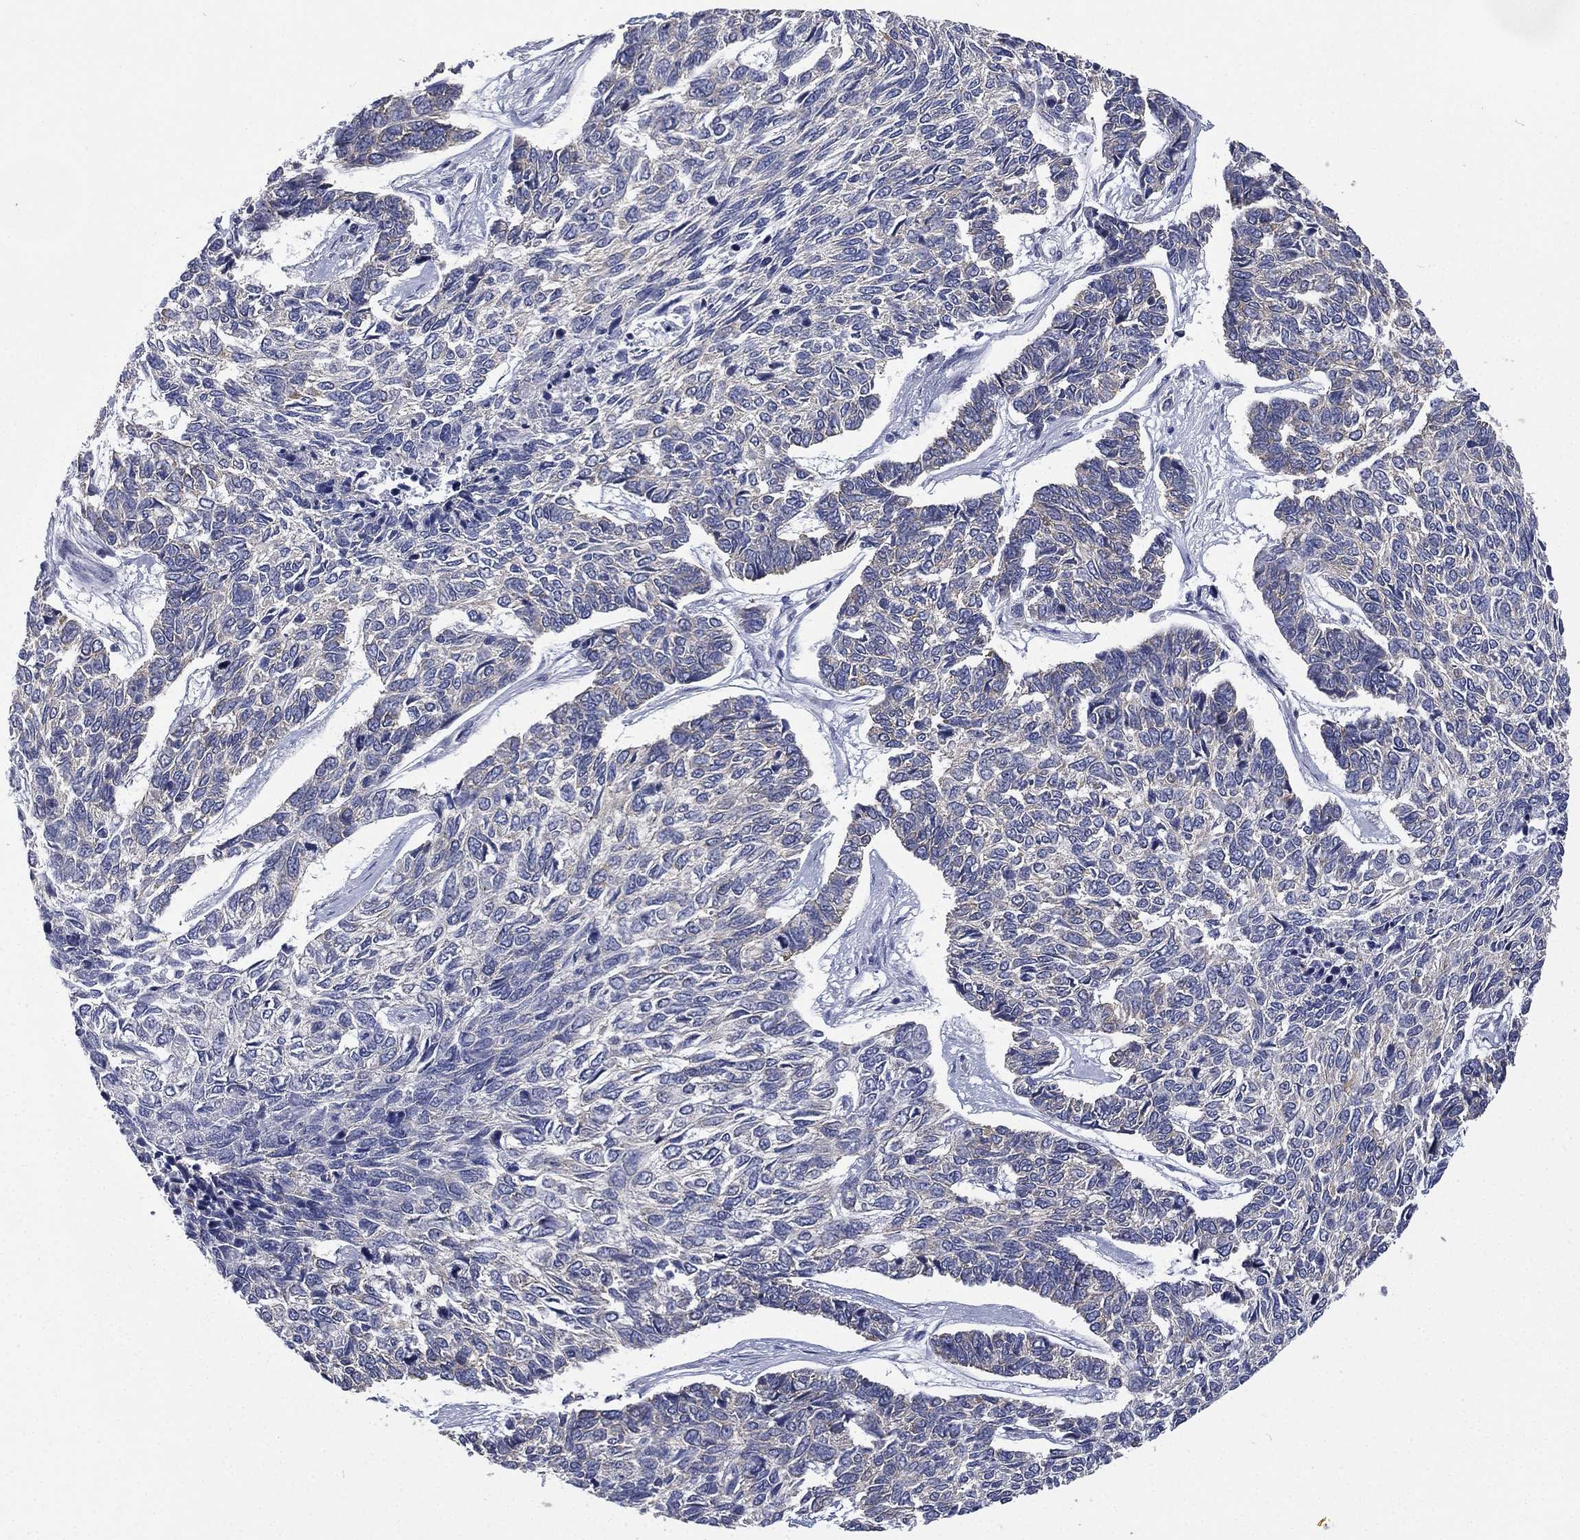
{"staining": {"intensity": "negative", "quantity": "none", "location": "none"}, "tissue": "skin cancer", "cell_type": "Tumor cells", "image_type": "cancer", "snomed": [{"axis": "morphology", "description": "Basal cell carcinoma"}, {"axis": "topography", "description": "Skin"}], "caption": "Tumor cells show no significant staining in skin cancer.", "gene": "FARSA", "patient": {"sex": "female", "age": 65}}